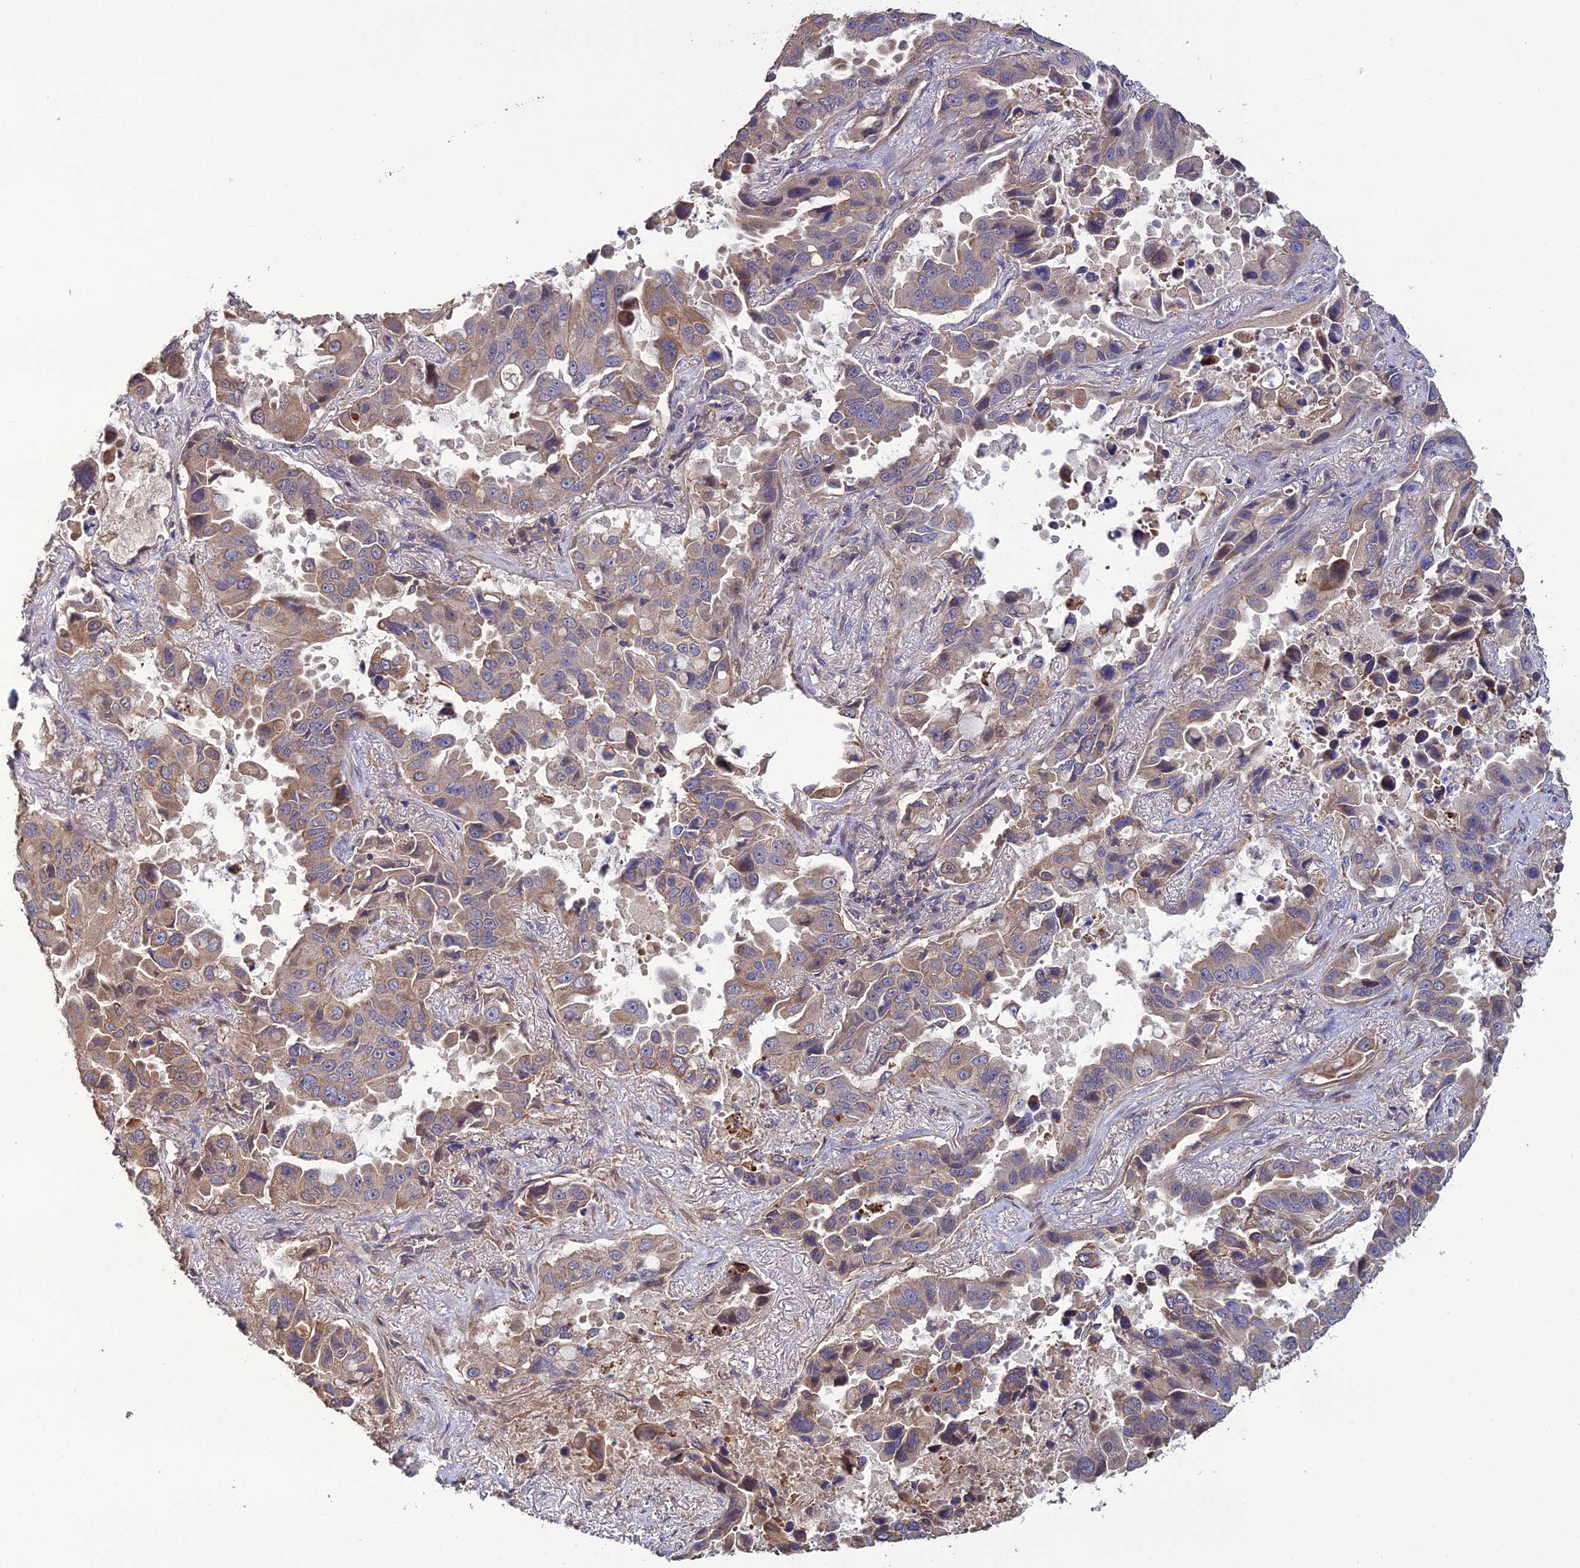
{"staining": {"intensity": "weak", "quantity": "25%-75%", "location": "cytoplasmic/membranous"}, "tissue": "lung cancer", "cell_type": "Tumor cells", "image_type": "cancer", "snomed": [{"axis": "morphology", "description": "Adenocarcinoma, NOS"}, {"axis": "topography", "description": "Lung"}], "caption": "Lung adenocarcinoma was stained to show a protein in brown. There is low levels of weak cytoplasmic/membranous staining in approximately 25%-75% of tumor cells. Using DAB (brown) and hematoxylin (blue) stains, captured at high magnification using brightfield microscopy.", "gene": "GALR2", "patient": {"sex": "male", "age": 64}}